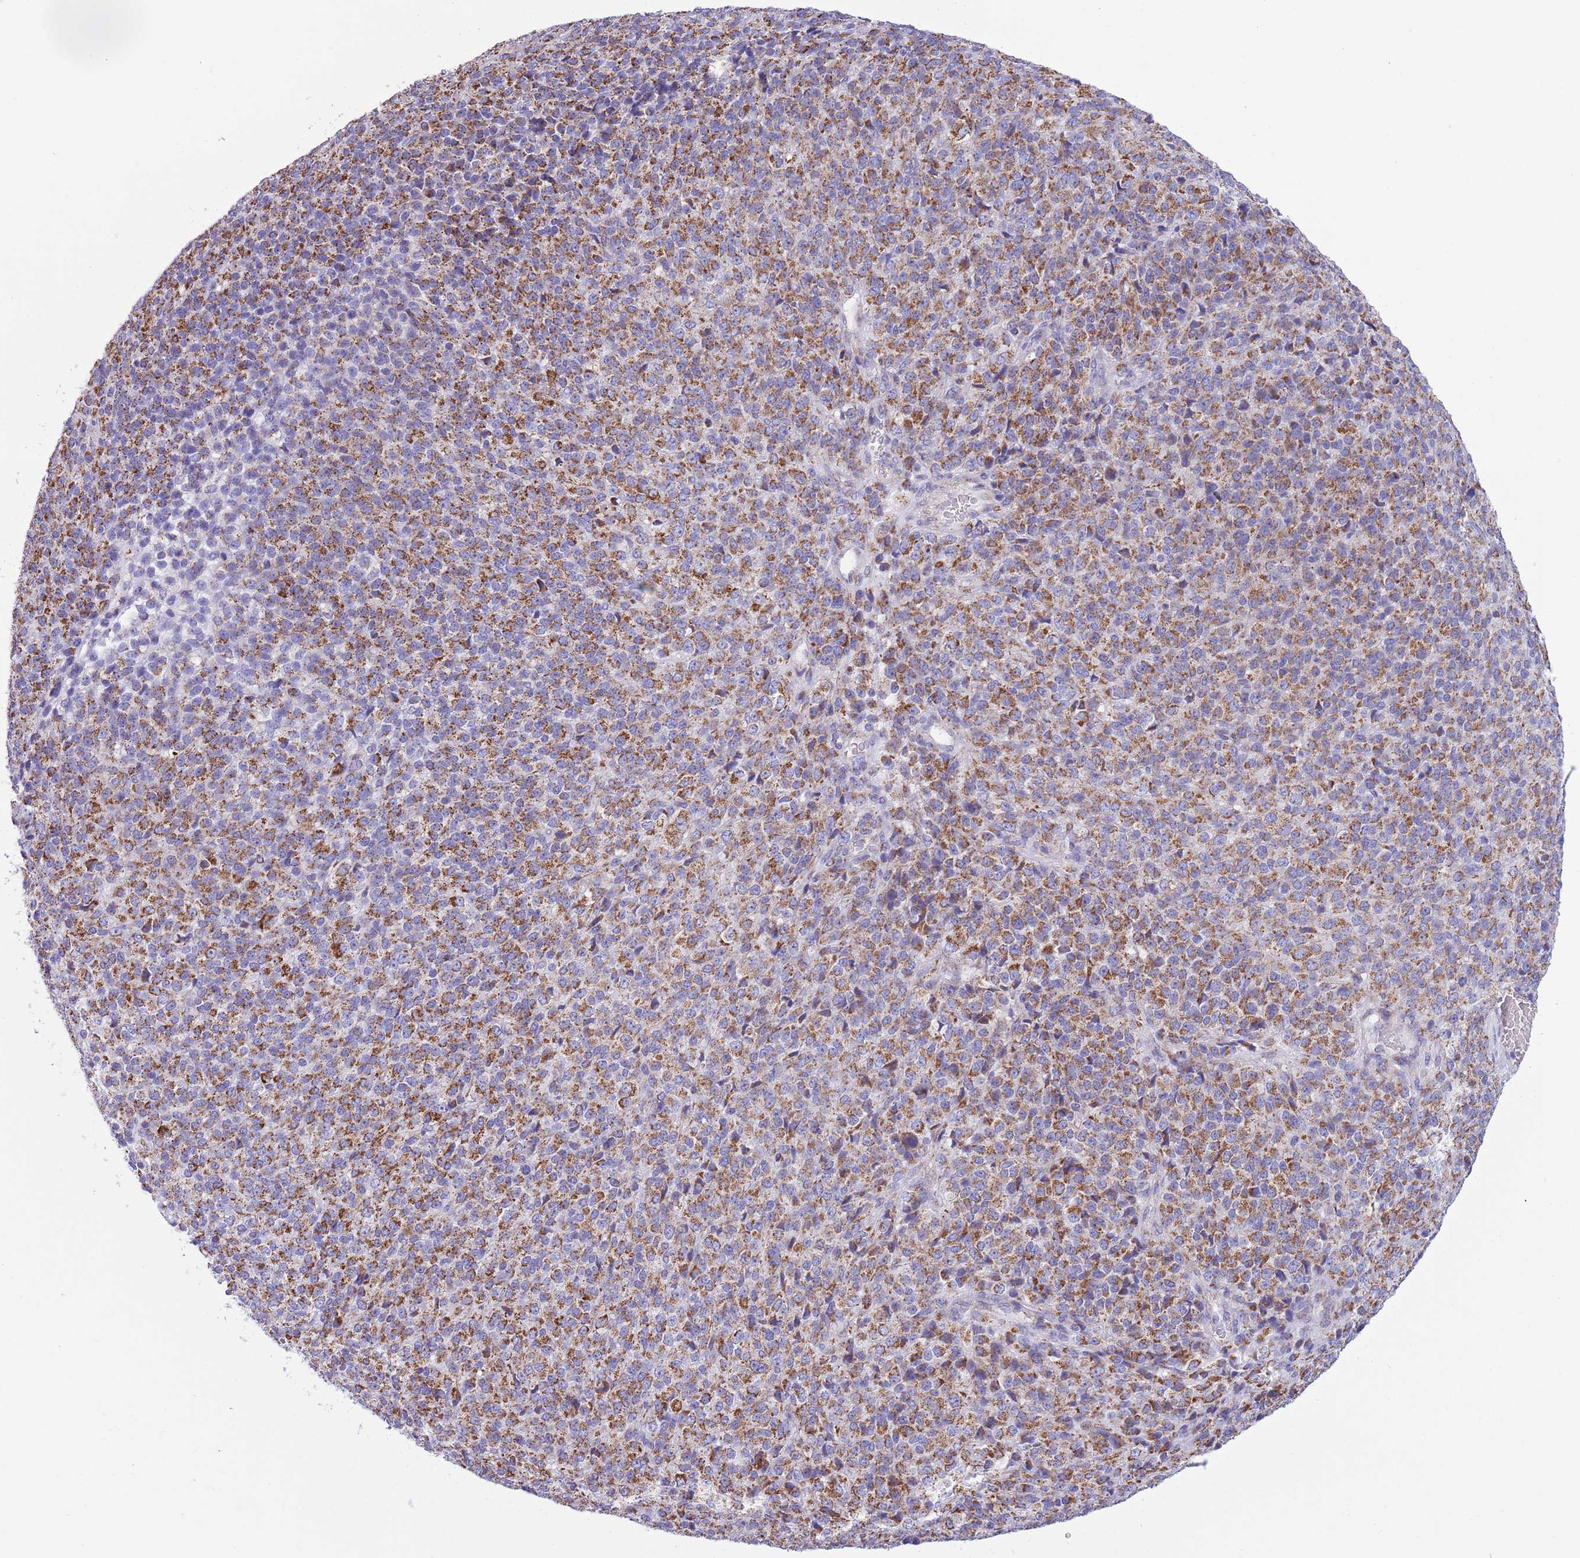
{"staining": {"intensity": "moderate", "quantity": ">75%", "location": "cytoplasmic/membranous"}, "tissue": "melanoma", "cell_type": "Tumor cells", "image_type": "cancer", "snomed": [{"axis": "morphology", "description": "Malignant melanoma, Metastatic site"}, {"axis": "topography", "description": "Brain"}], "caption": "Melanoma stained with a brown dye reveals moderate cytoplasmic/membranous positive positivity in approximately >75% of tumor cells.", "gene": "MOCOS", "patient": {"sex": "female", "age": 56}}